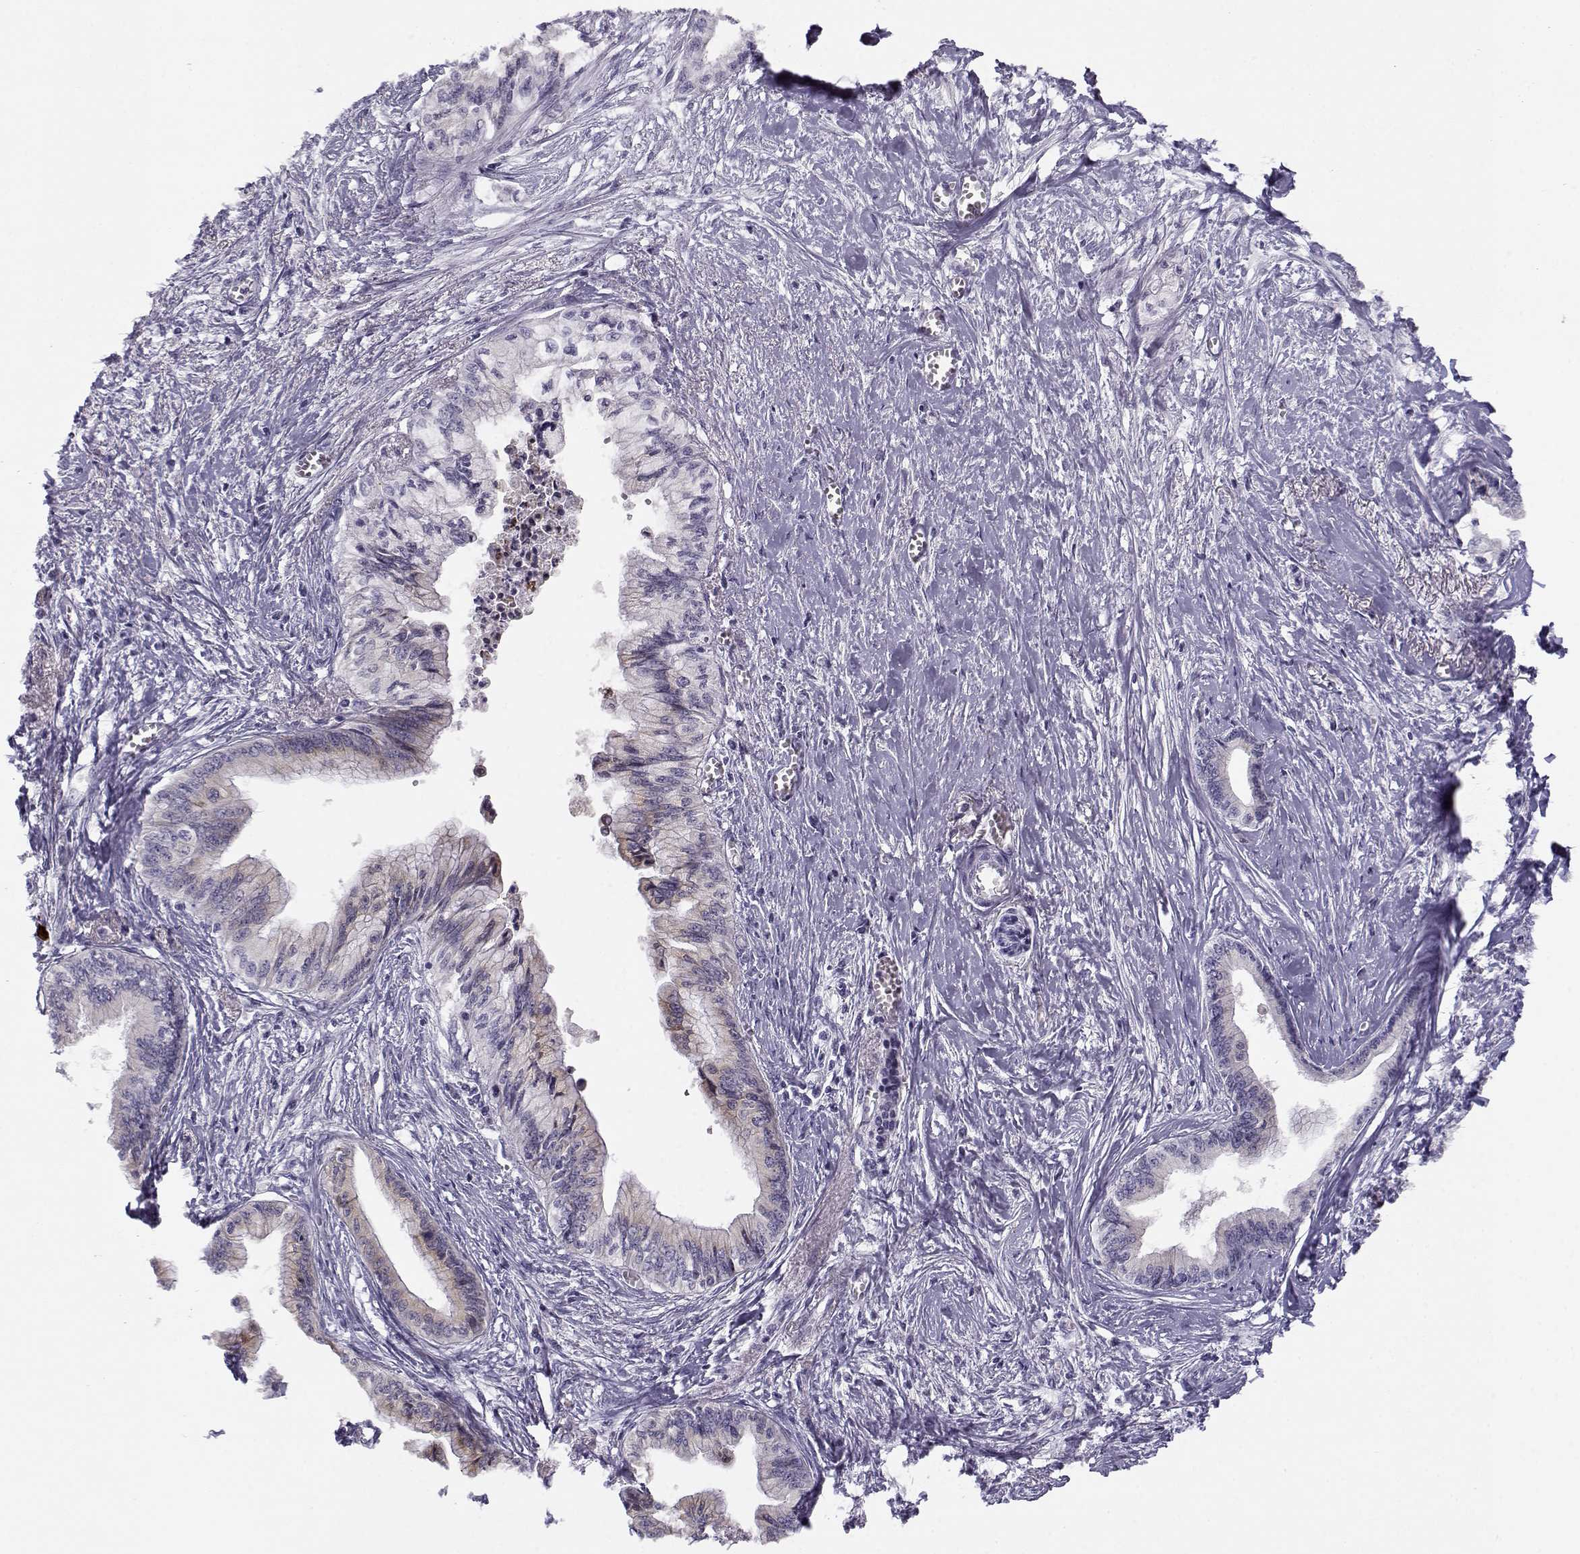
{"staining": {"intensity": "weak", "quantity": "<25%", "location": "cytoplasmic/membranous"}, "tissue": "pancreatic cancer", "cell_type": "Tumor cells", "image_type": "cancer", "snomed": [{"axis": "morphology", "description": "Adenocarcinoma, NOS"}, {"axis": "topography", "description": "Pancreas"}], "caption": "There is no significant expression in tumor cells of pancreatic cancer (adenocarcinoma).", "gene": "CFAP77", "patient": {"sex": "female", "age": 61}}